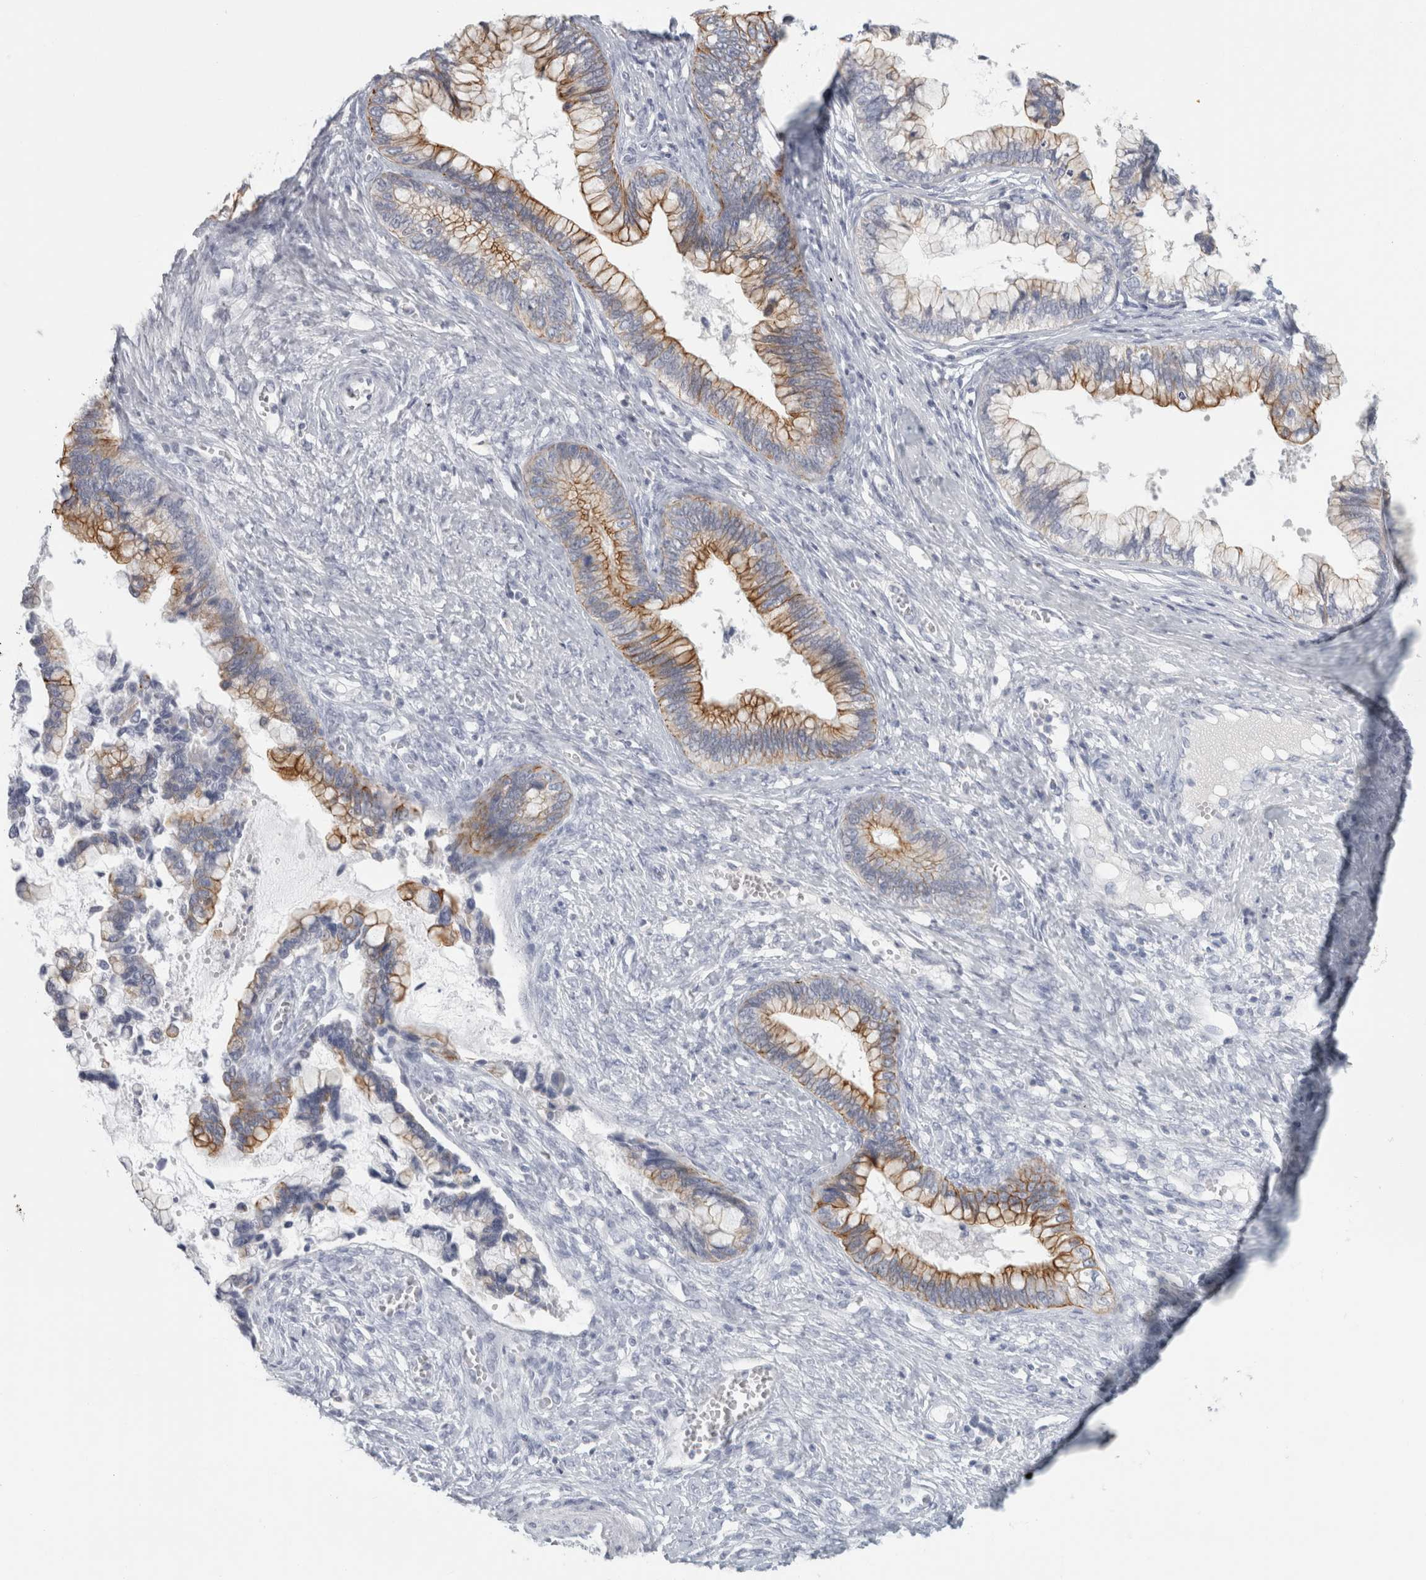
{"staining": {"intensity": "strong", "quantity": ">75%", "location": "cytoplasmic/membranous"}, "tissue": "cervical cancer", "cell_type": "Tumor cells", "image_type": "cancer", "snomed": [{"axis": "morphology", "description": "Adenocarcinoma, NOS"}, {"axis": "topography", "description": "Cervix"}], "caption": "Tumor cells display high levels of strong cytoplasmic/membranous expression in approximately >75% of cells in adenocarcinoma (cervical). Using DAB (3,3'-diaminobenzidine) (brown) and hematoxylin (blue) stains, captured at high magnification using brightfield microscopy.", "gene": "SLC28A3", "patient": {"sex": "female", "age": 44}}